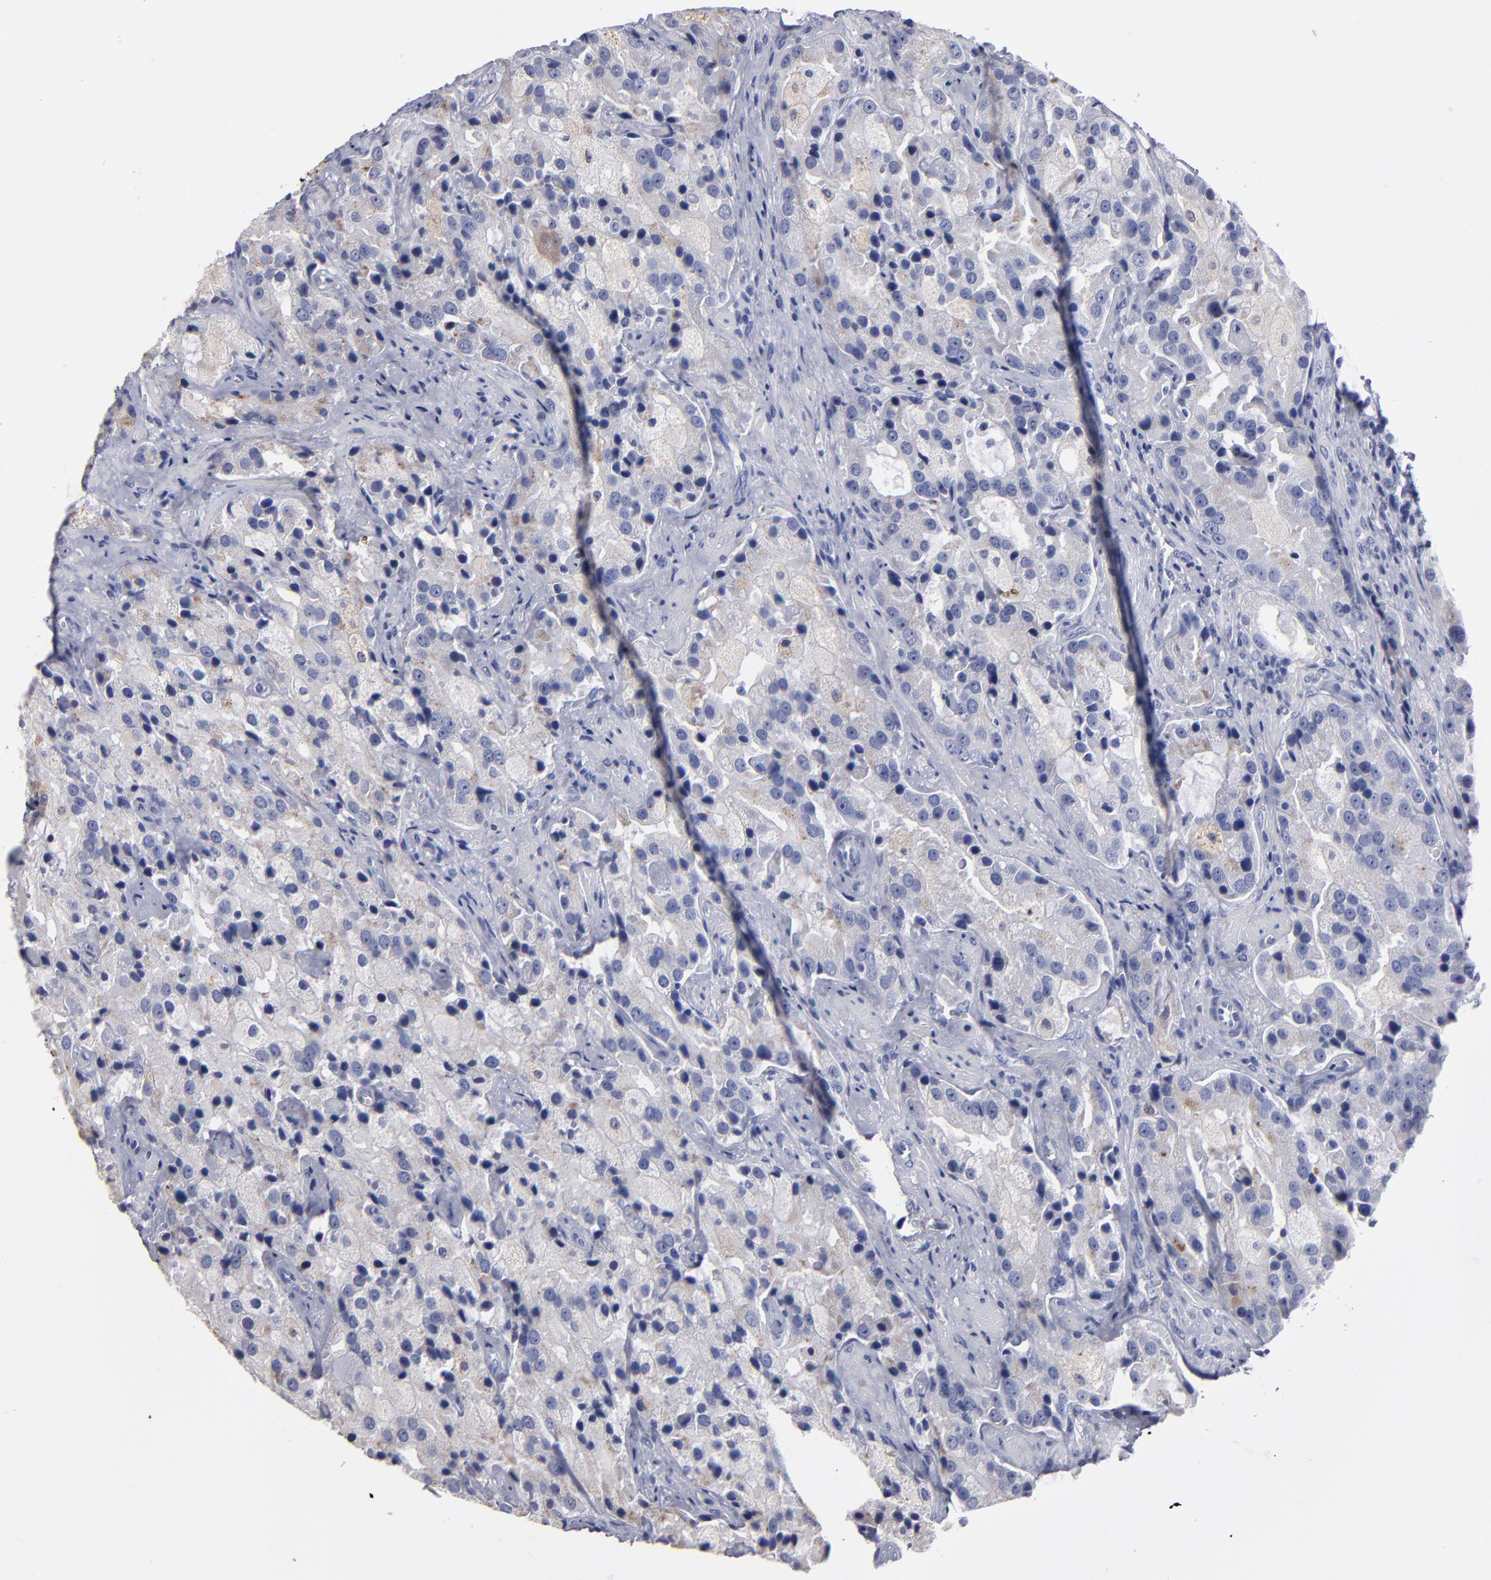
{"staining": {"intensity": "weak", "quantity": "<25%", "location": "cytoplasmic/membranous"}, "tissue": "prostate cancer", "cell_type": "Tumor cells", "image_type": "cancer", "snomed": [{"axis": "morphology", "description": "Adenocarcinoma, High grade"}, {"axis": "topography", "description": "Prostate"}], "caption": "Tumor cells are negative for brown protein staining in adenocarcinoma (high-grade) (prostate). The staining is performed using DAB (3,3'-diaminobenzidine) brown chromogen with nuclei counter-stained in using hematoxylin.", "gene": "FABP4", "patient": {"sex": "male", "age": 70}}